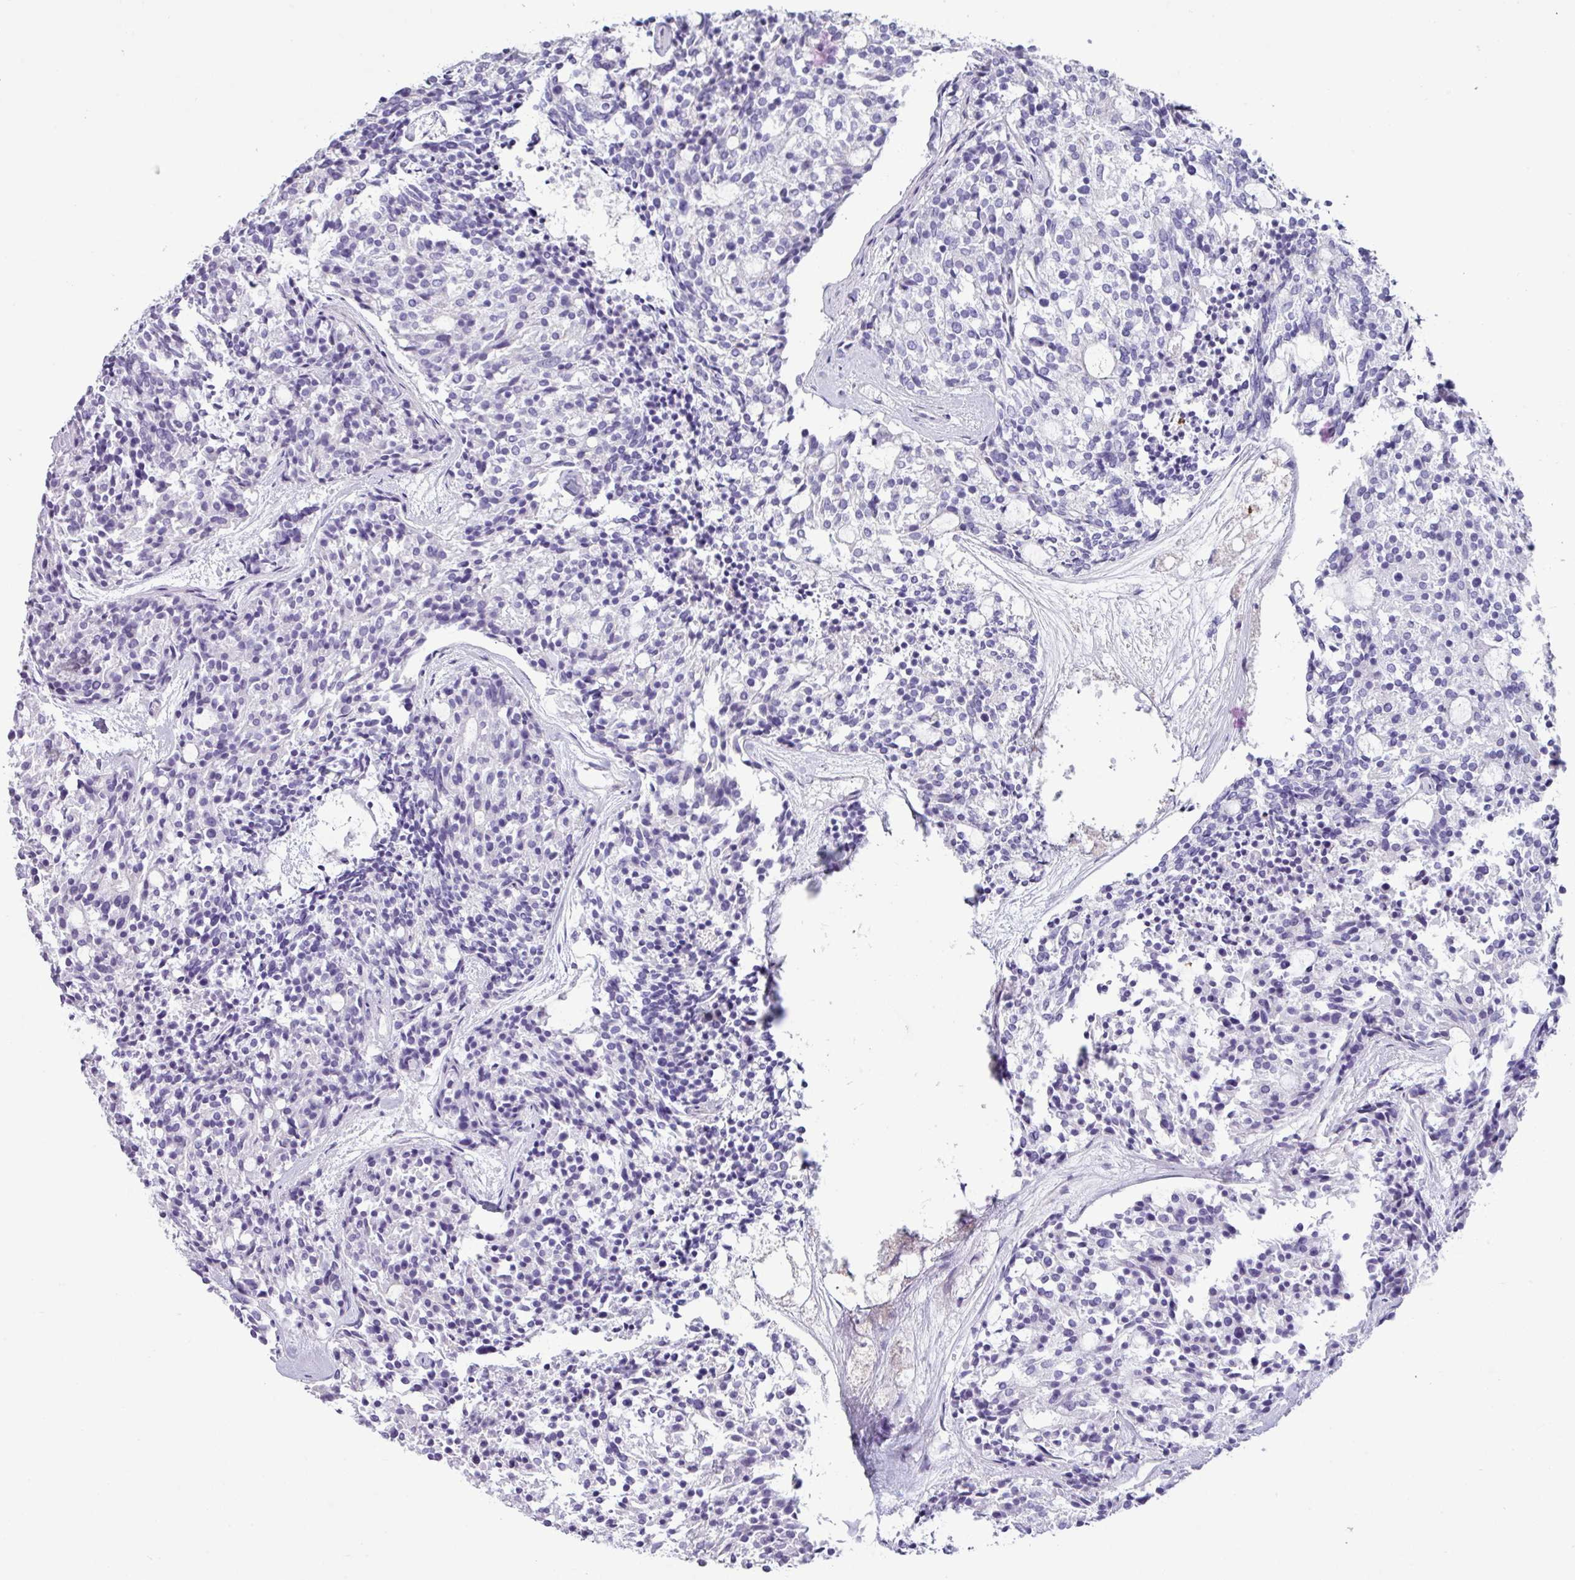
{"staining": {"intensity": "negative", "quantity": "none", "location": "none"}, "tissue": "carcinoid", "cell_type": "Tumor cells", "image_type": "cancer", "snomed": [{"axis": "morphology", "description": "Carcinoid, malignant, NOS"}, {"axis": "topography", "description": "Pancreas"}], "caption": "Image shows no protein staining in tumor cells of malignant carcinoid tissue.", "gene": "VCX2", "patient": {"sex": "female", "age": 54}}